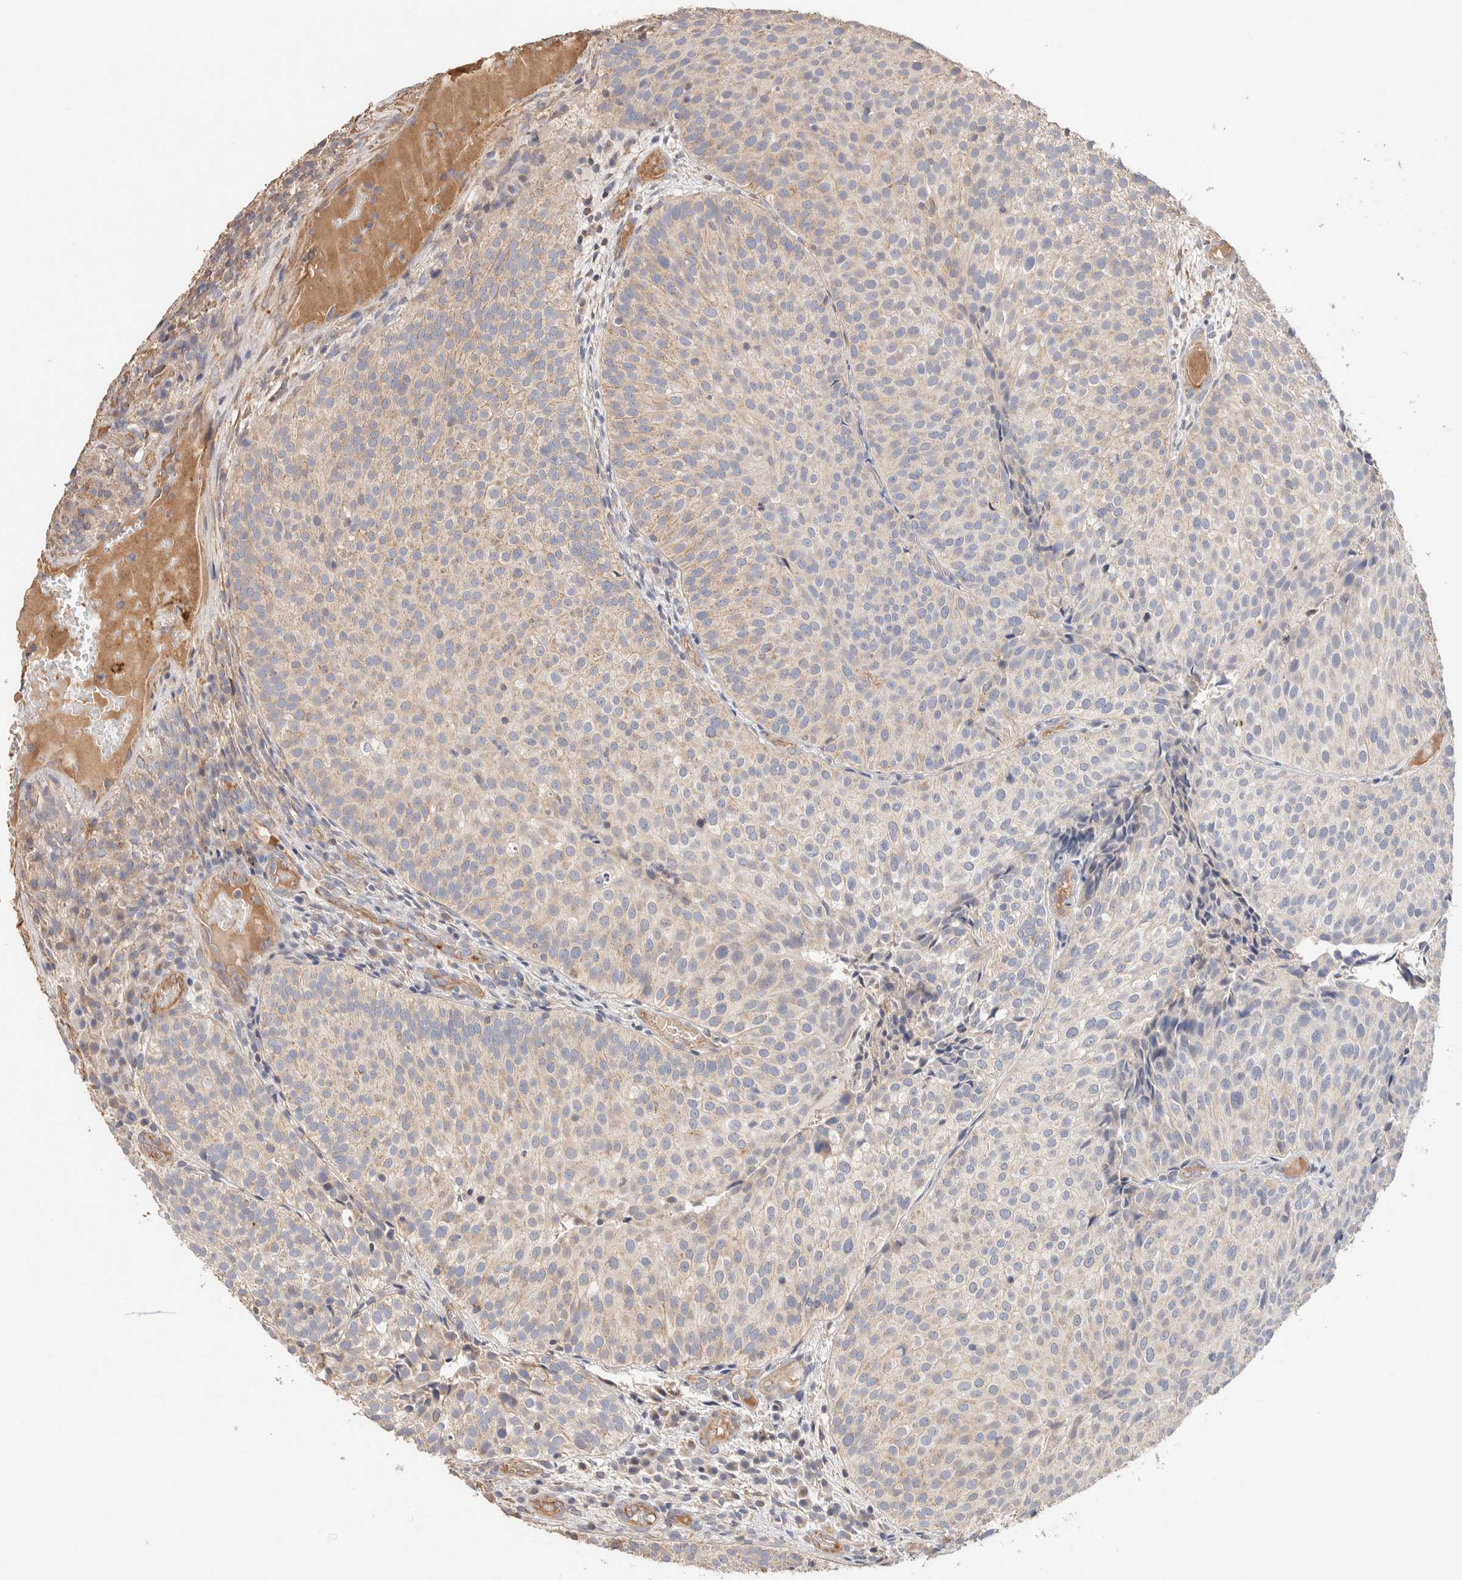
{"staining": {"intensity": "weak", "quantity": "25%-75%", "location": "cytoplasmic/membranous"}, "tissue": "urothelial cancer", "cell_type": "Tumor cells", "image_type": "cancer", "snomed": [{"axis": "morphology", "description": "Urothelial carcinoma, Low grade"}, {"axis": "topography", "description": "Urinary bladder"}], "caption": "Weak cytoplasmic/membranous protein positivity is identified in about 25%-75% of tumor cells in urothelial cancer.", "gene": "PROS1", "patient": {"sex": "male", "age": 86}}